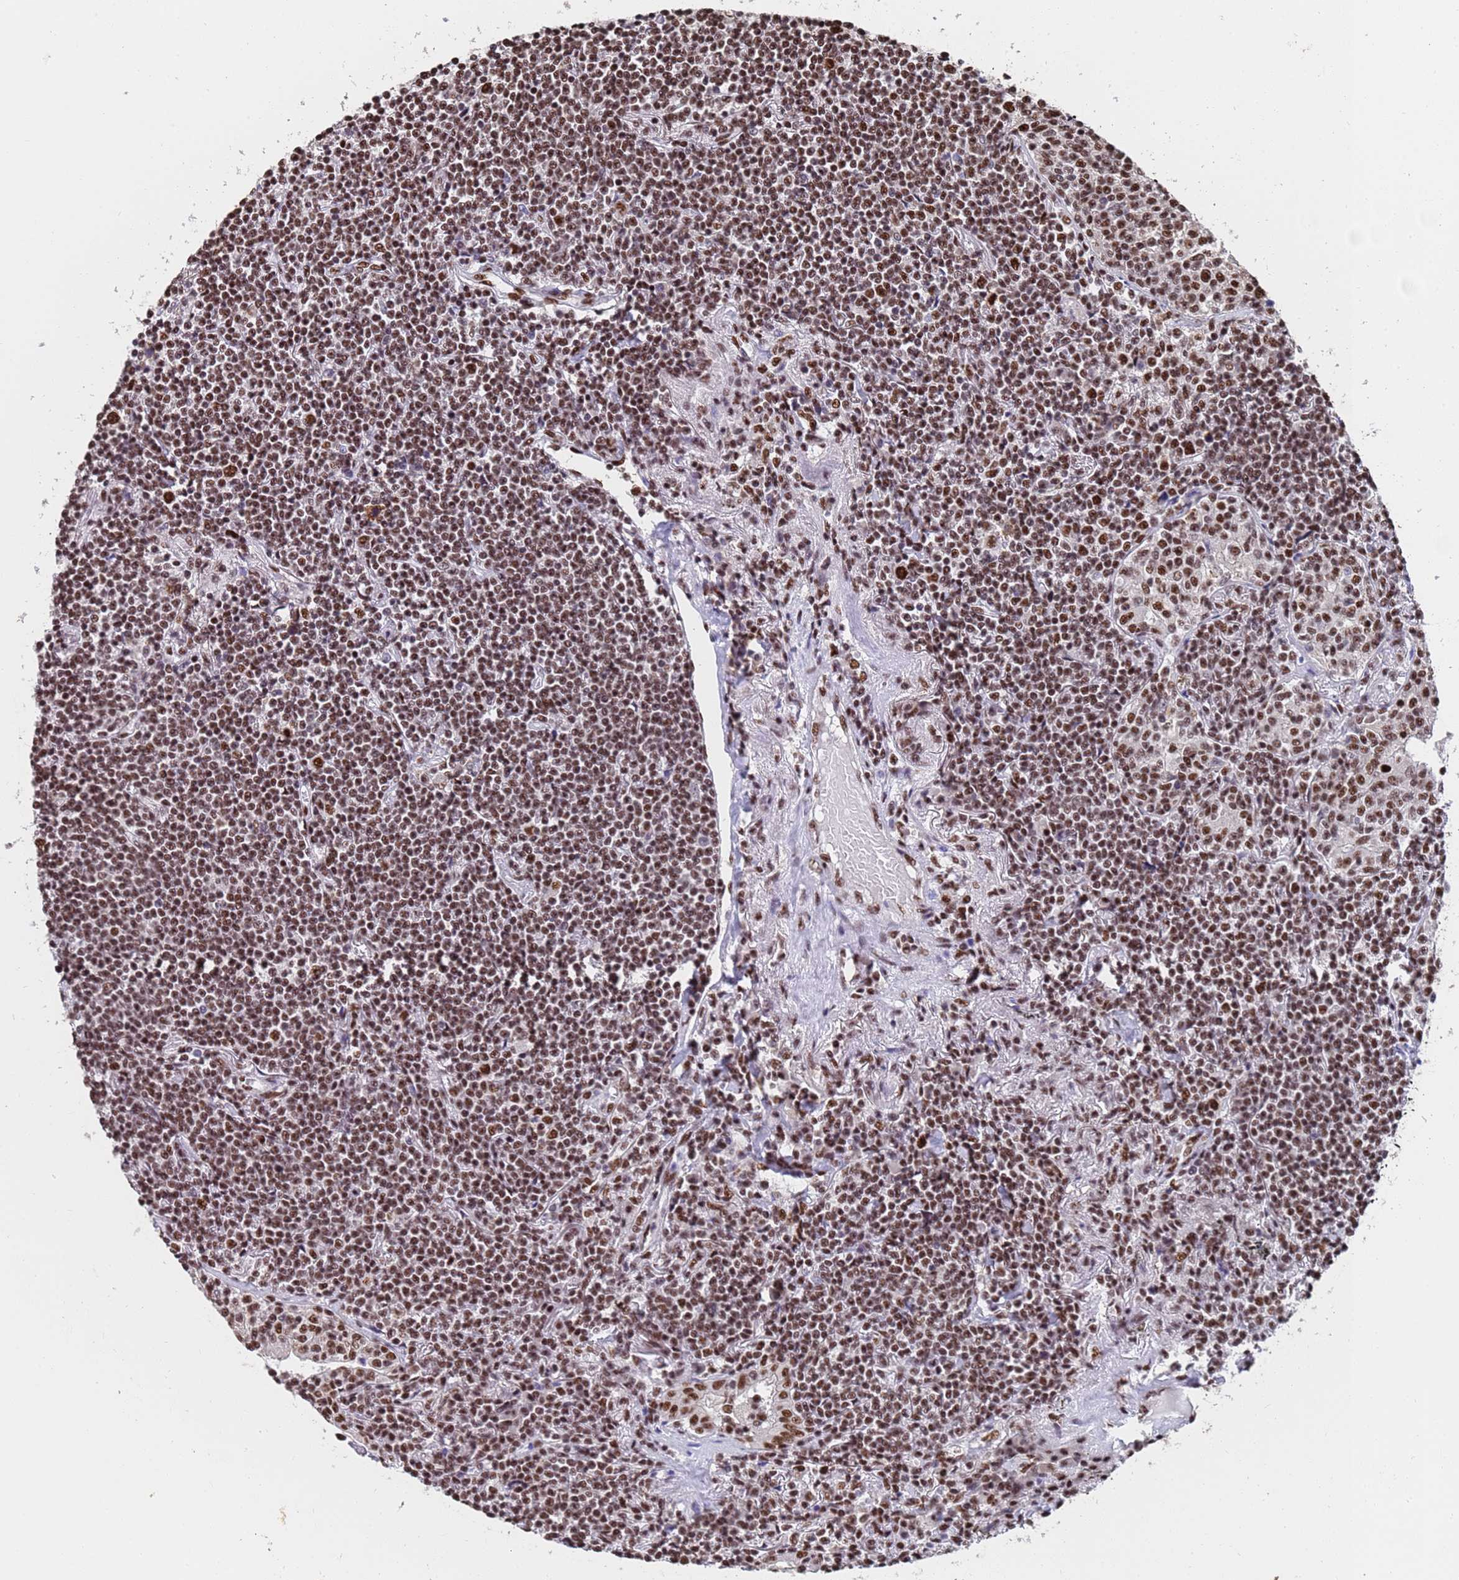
{"staining": {"intensity": "moderate", "quantity": ">75%", "location": "nuclear"}, "tissue": "lymphoma", "cell_type": "Tumor cells", "image_type": "cancer", "snomed": [{"axis": "morphology", "description": "Malignant lymphoma, non-Hodgkin's type, Low grade"}, {"axis": "topography", "description": "Lung"}], "caption": "About >75% of tumor cells in human lymphoma show moderate nuclear protein staining as visualized by brown immunohistochemical staining.", "gene": "SF3B2", "patient": {"sex": "female", "age": 71}}